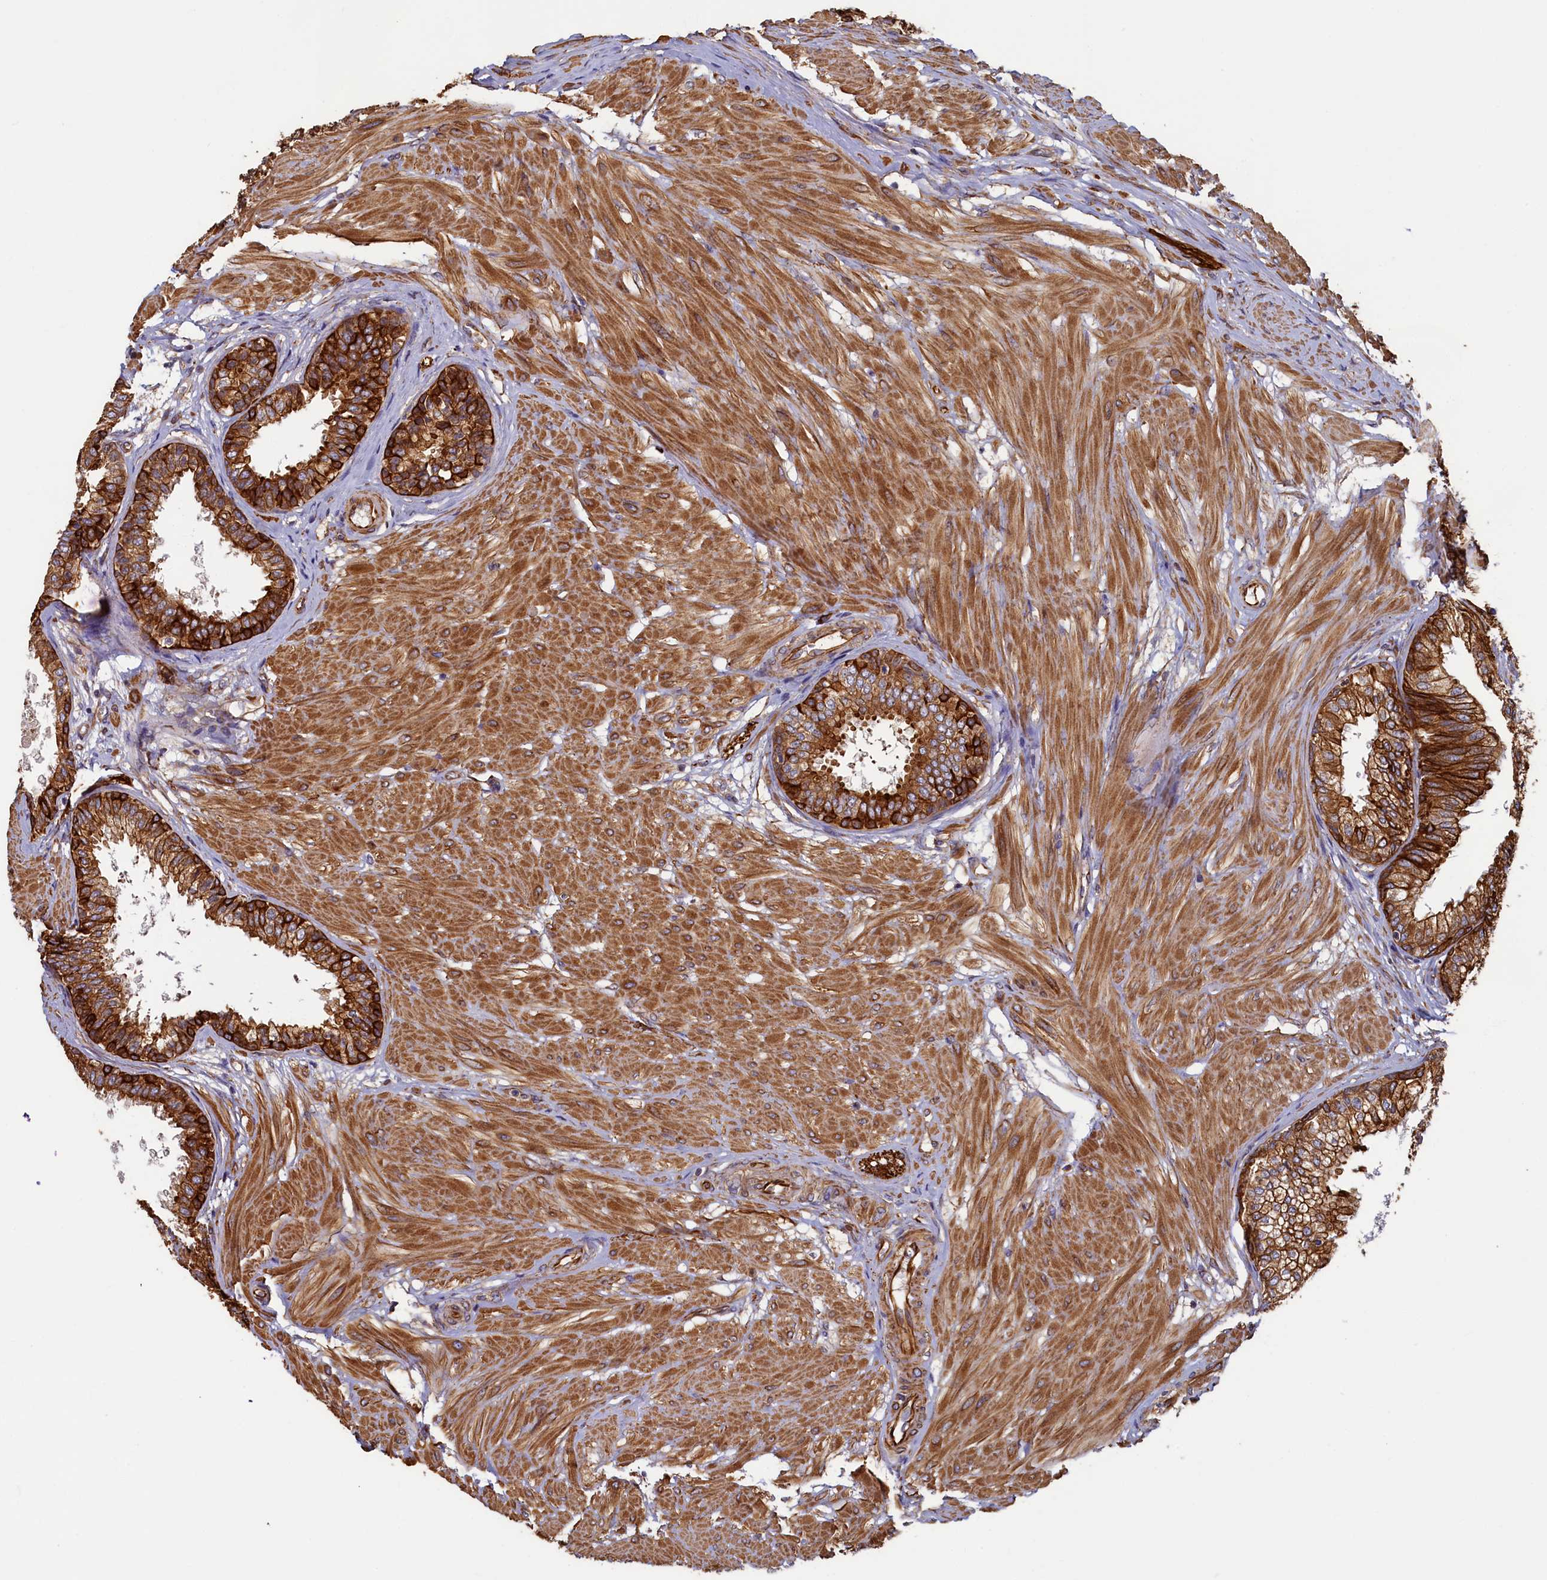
{"staining": {"intensity": "strong", "quantity": "25%-75%", "location": "cytoplasmic/membranous"}, "tissue": "prostate", "cell_type": "Glandular cells", "image_type": "normal", "snomed": [{"axis": "morphology", "description": "Normal tissue, NOS"}, {"axis": "topography", "description": "Prostate"}], "caption": "Immunohistochemical staining of unremarkable human prostate reveals 25%-75% levels of strong cytoplasmic/membranous protein positivity in about 25%-75% of glandular cells.", "gene": "LRRC57", "patient": {"sex": "male", "age": 48}}